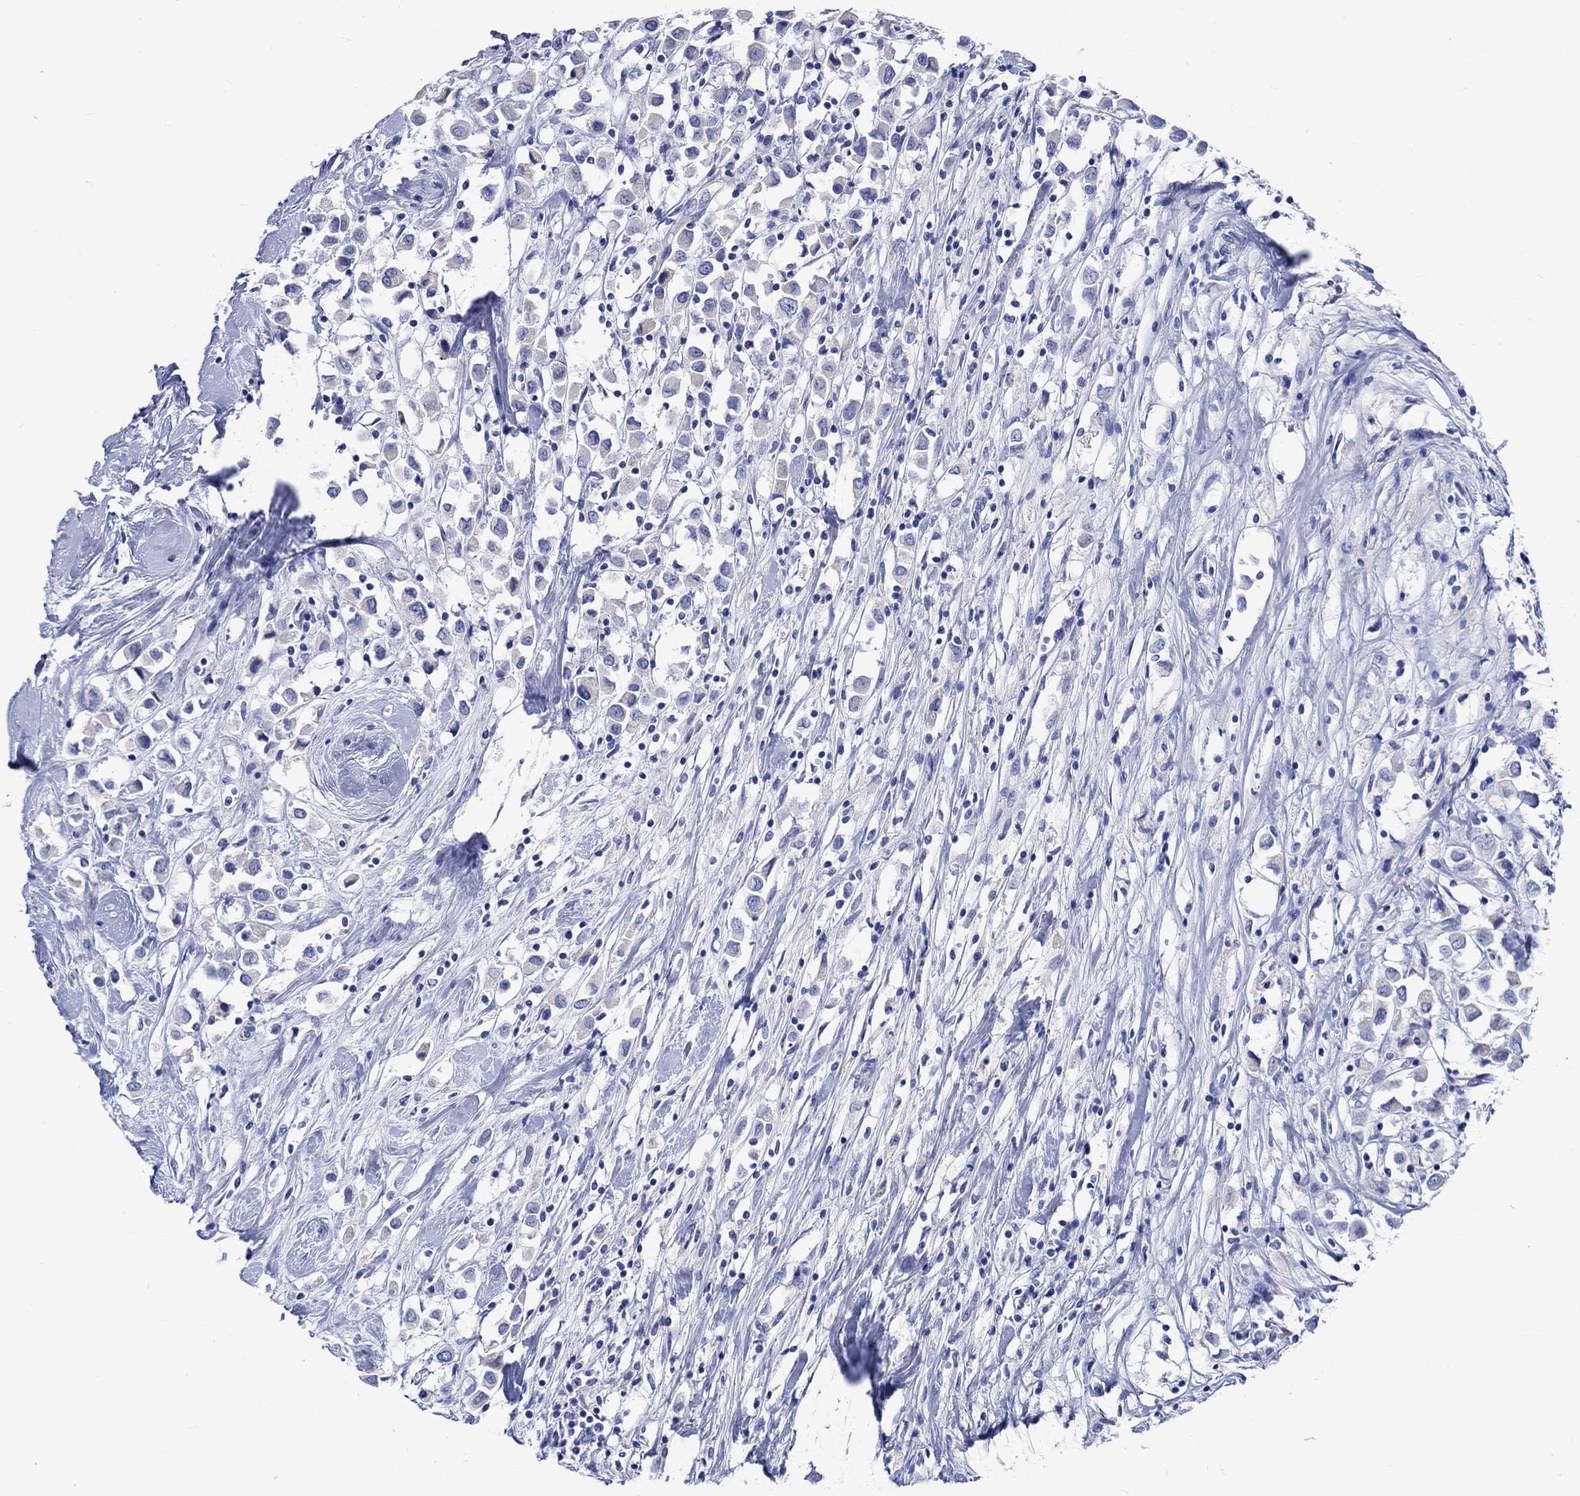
{"staining": {"intensity": "negative", "quantity": "none", "location": "none"}, "tissue": "breast cancer", "cell_type": "Tumor cells", "image_type": "cancer", "snomed": [{"axis": "morphology", "description": "Duct carcinoma"}, {"axis": "topography", "description": "Breast"}], "caption": "Tumor cells show no significant expression in breast cancer.", "gene": "CPLX2", "patient": {"sex": "female", "age": 61}}